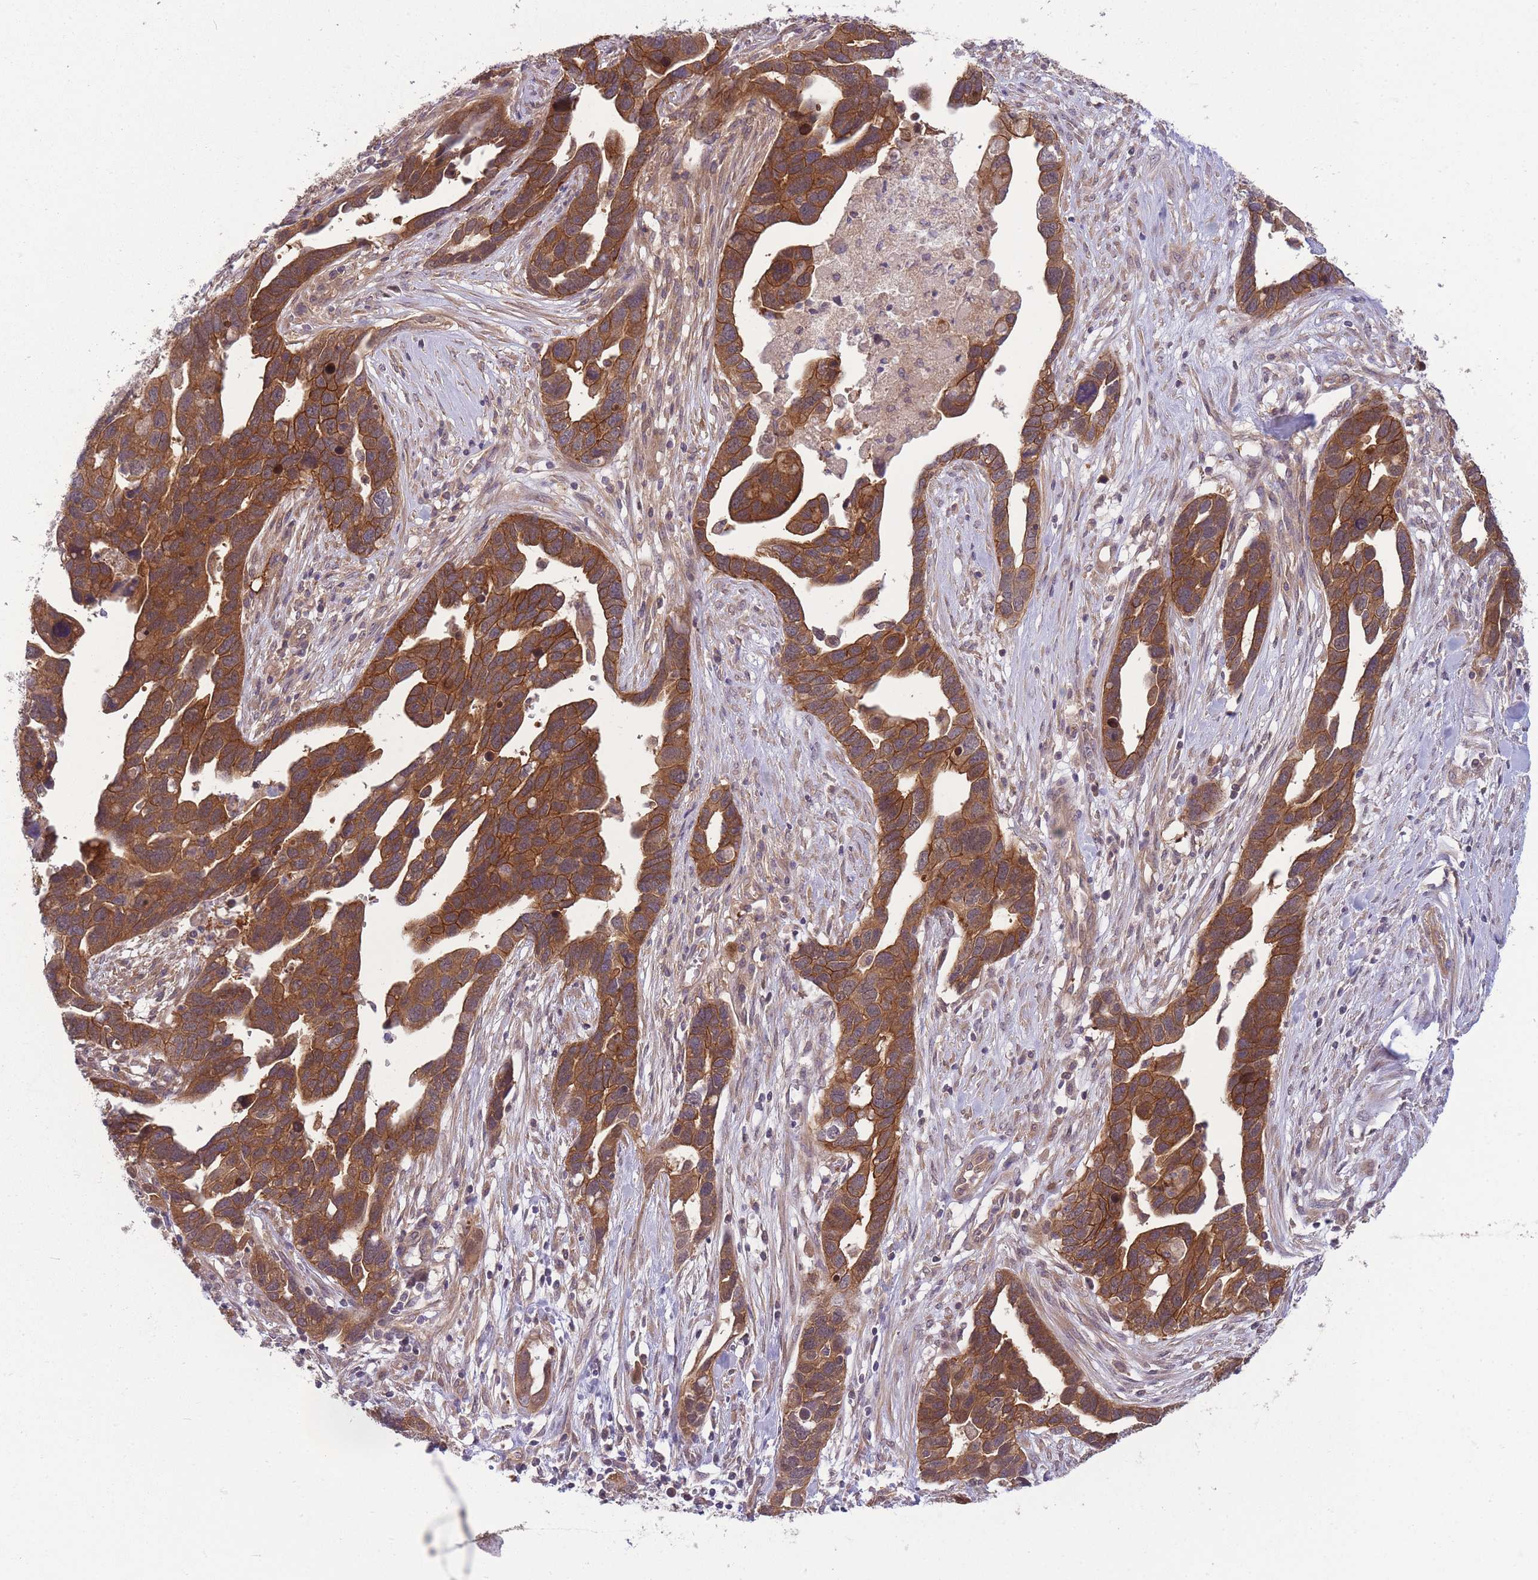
{"staining": {"intensity": "strong", "quantity": ">75%", "location": "cytoplasmic/membranous"}, "tissue": "ovarian cancer", "cell_type": "Tumor cells", "image_type": "cancer", "snomed": [{"axis": "morphology", "description": "Cystadenocarcinoma, serous, NOS"}, {"axis": "topography", "description": "Ovary"}], "caption": "High-power microscopy captured an immunohistochemistry (IHC) micrograph of ovarian cancer (serous cystadenocarcinoma), revealing strong cytoplasmic/membranous expression in approximately >75% of tumor cells. (Brightfield microscopy of DAB IHC at high magnification).", "gene": "PFDN6", "patient": {"sex": "female", "age": 54}}